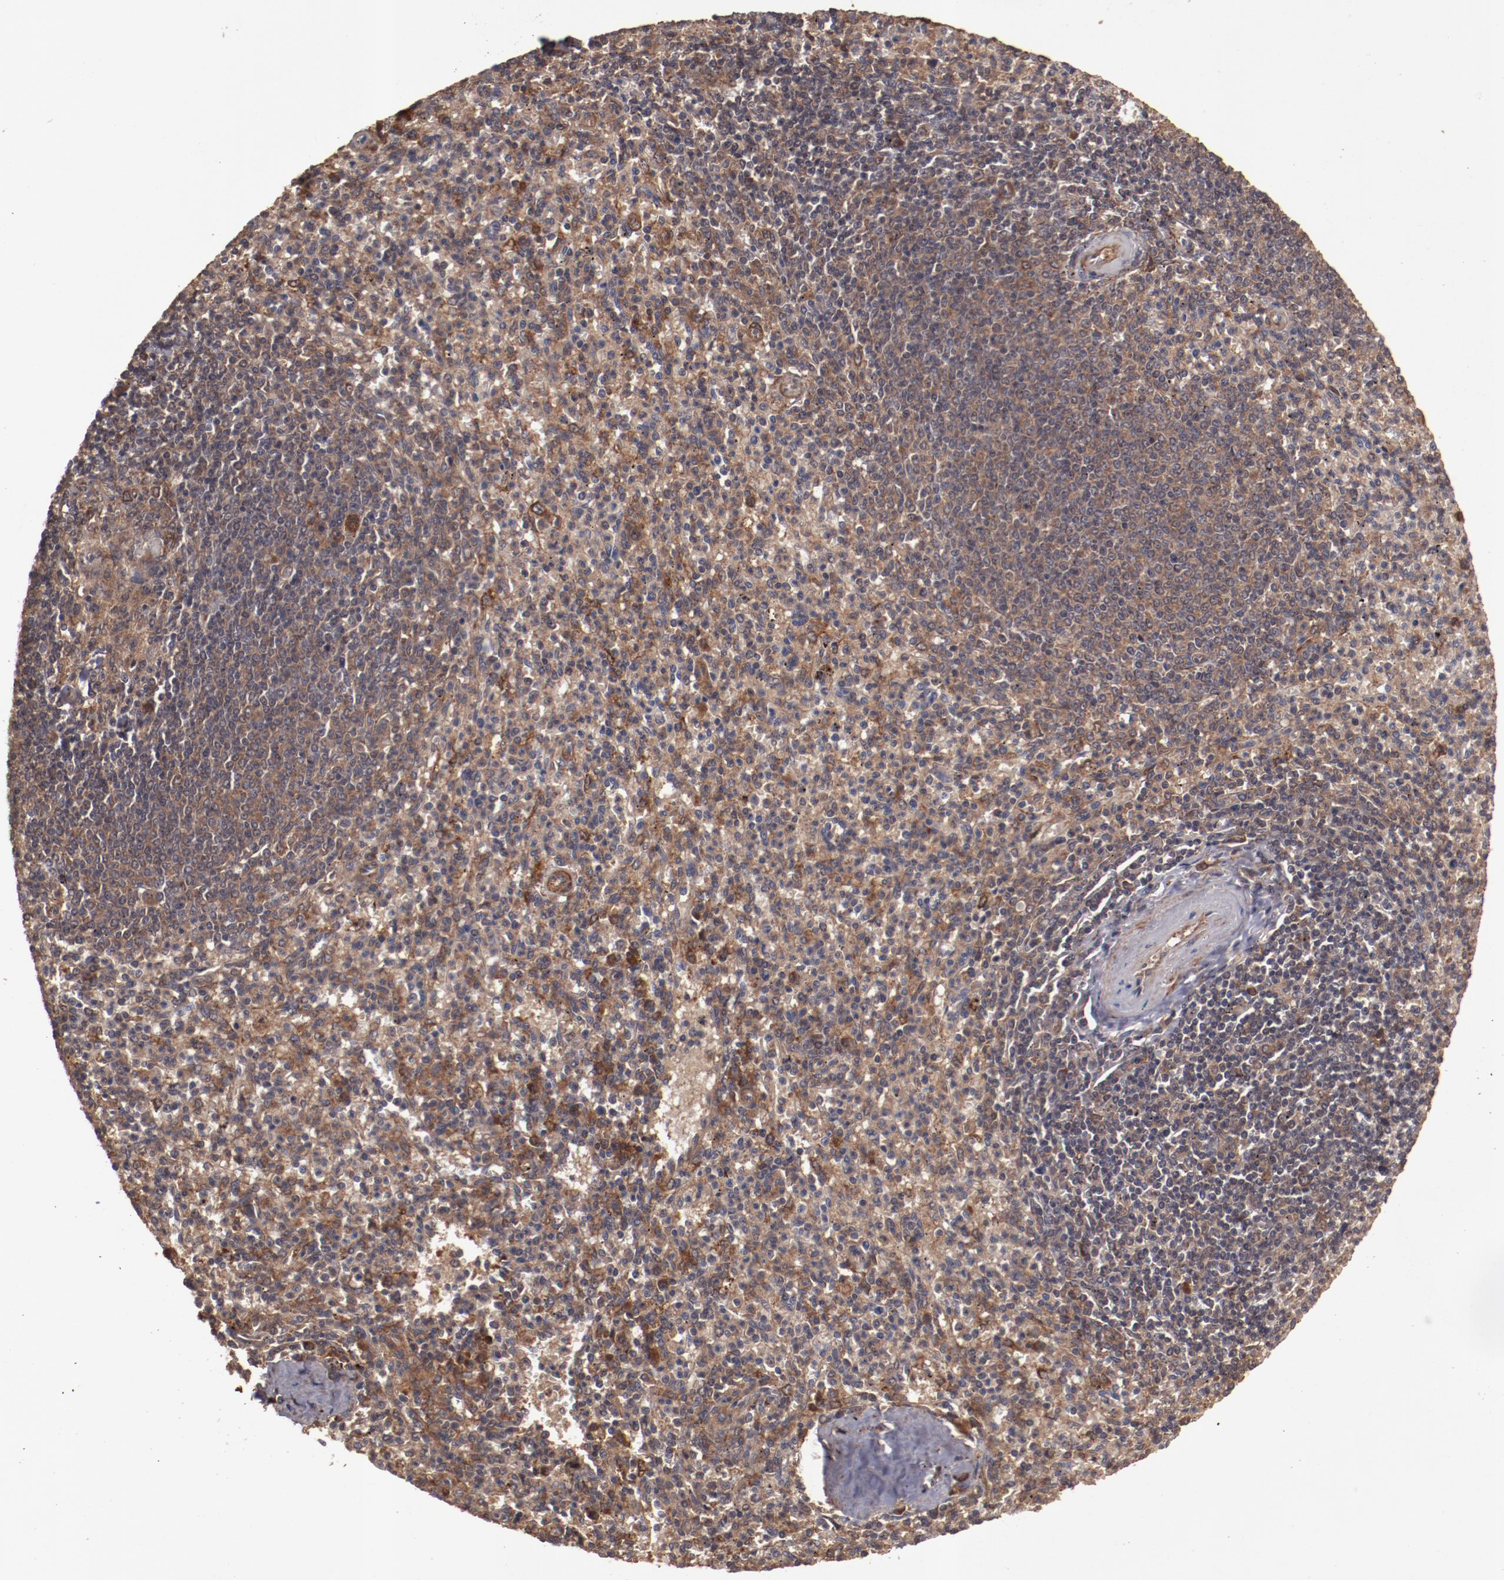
{"staining": {"intensity": "moderate", "quantity": ">75%", "location": "cytoplasmic/membranous"}, "tissue": "spleen", "cell_type": "Cells in red pulp", "image_type": "normal", "snomed": [{"axis": "morphology", "description": "Normal tissue, NOS"}, {"axis": "topography", "description": "Spleen"}], "caption": "The immunohistochemical stain shows moderate cytoplasmic/membranous staining in cells in red pulp of unremarkable spleen.", "gene": "TXNDC16", "patient": {"sex": "male", "age": 72}}